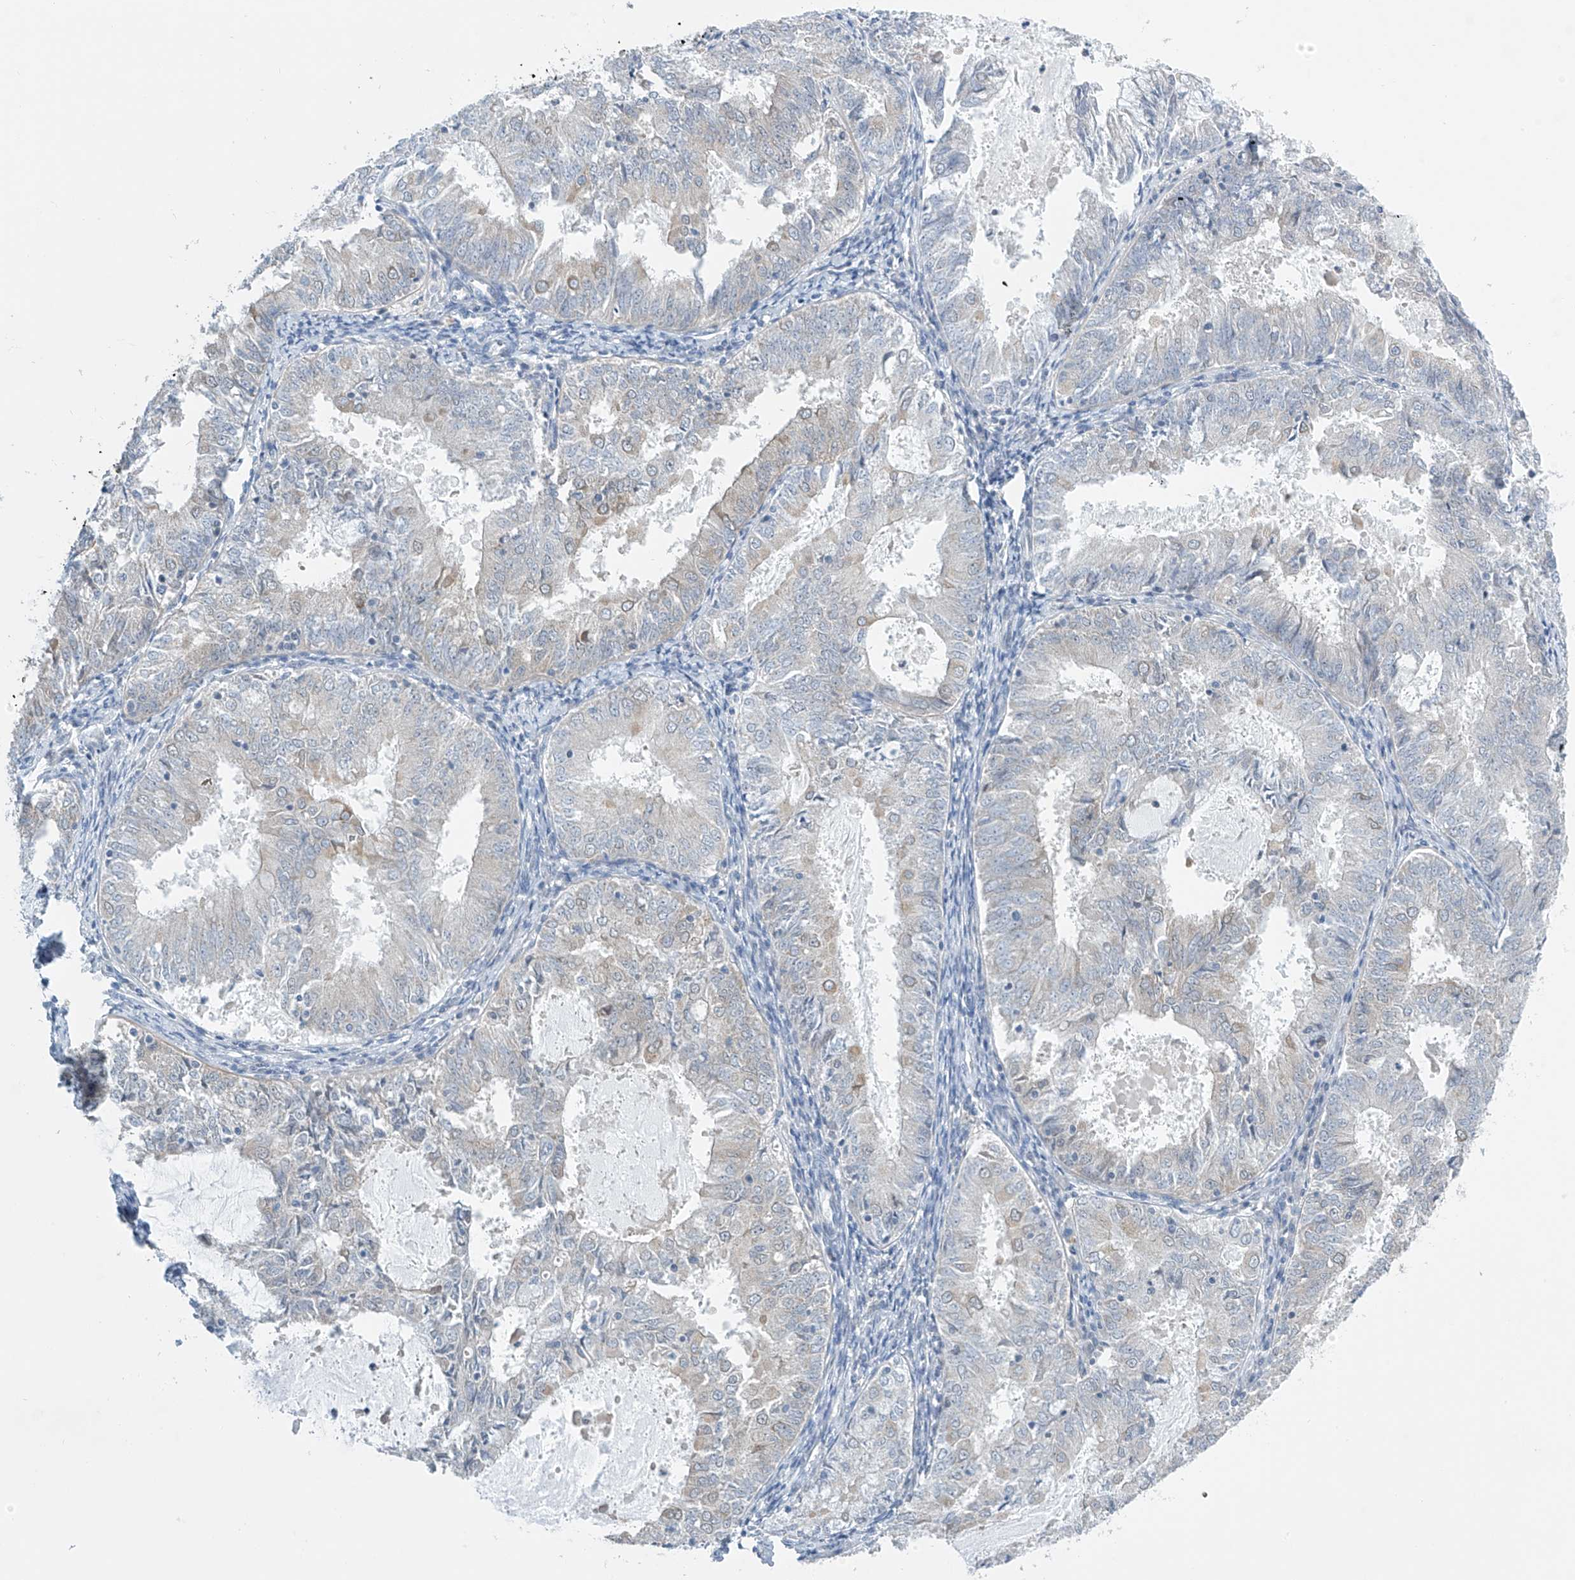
{"staining": {"intensity": "negative", "quantity": "none", "location": "none"}, "tissue": "endometrial cancer", "cell_type": "Tumor cells", "image_type": "cancer", "snomed": [{"axis": "morphology", "description": "Adenocarcinoma, NOS"}, {"axis": "topography", "description": "Endometrium"}], "caption": "Tumor cells are negative for brown protein staining in endometrial cancer.", "gene": "APLF", "patient": {"sex": "female", "age": 57}}